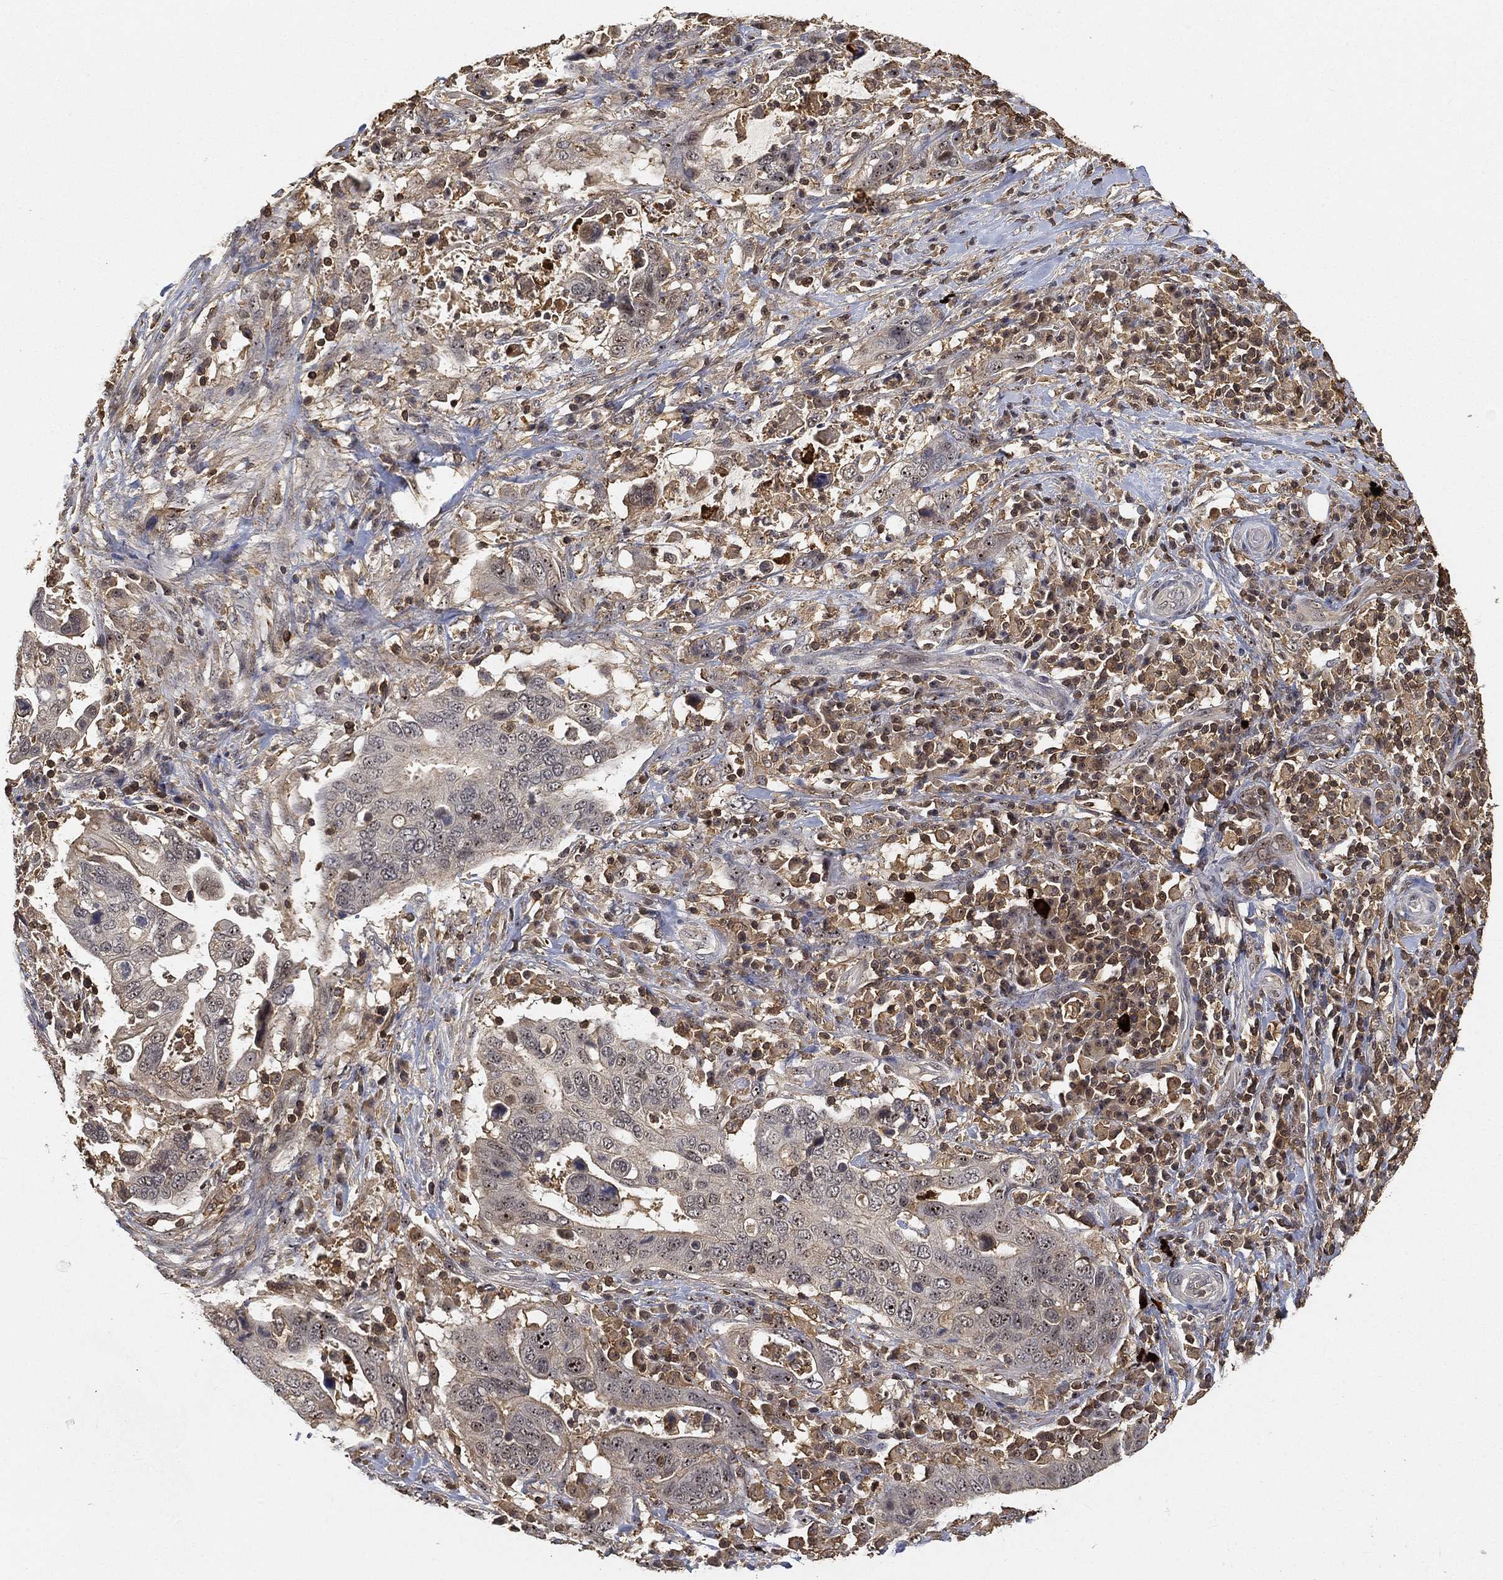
{"staining": {"intensity": "negative", "quantity": "none", "location": "none"}, "tissue": "stomach cancer", "cell_type": "Tumor cells", "image_type": "cancer", "snomed": [{"axis": "morphology", "description": "Adenocarcinoma, NOS"}, {"axis": "topography", "description": "Stomach"}], "caption": "Protein analysis of stomach cancer (adenocarcinoma) reveals no significant expression in tumor cells. Brightfield microscopy of IHC stained with DAB (brown) and hematoxylin (blue), captured at high magnification.", "gene": "CRYL1", "patient": {"sex": "male", "age": 54}}